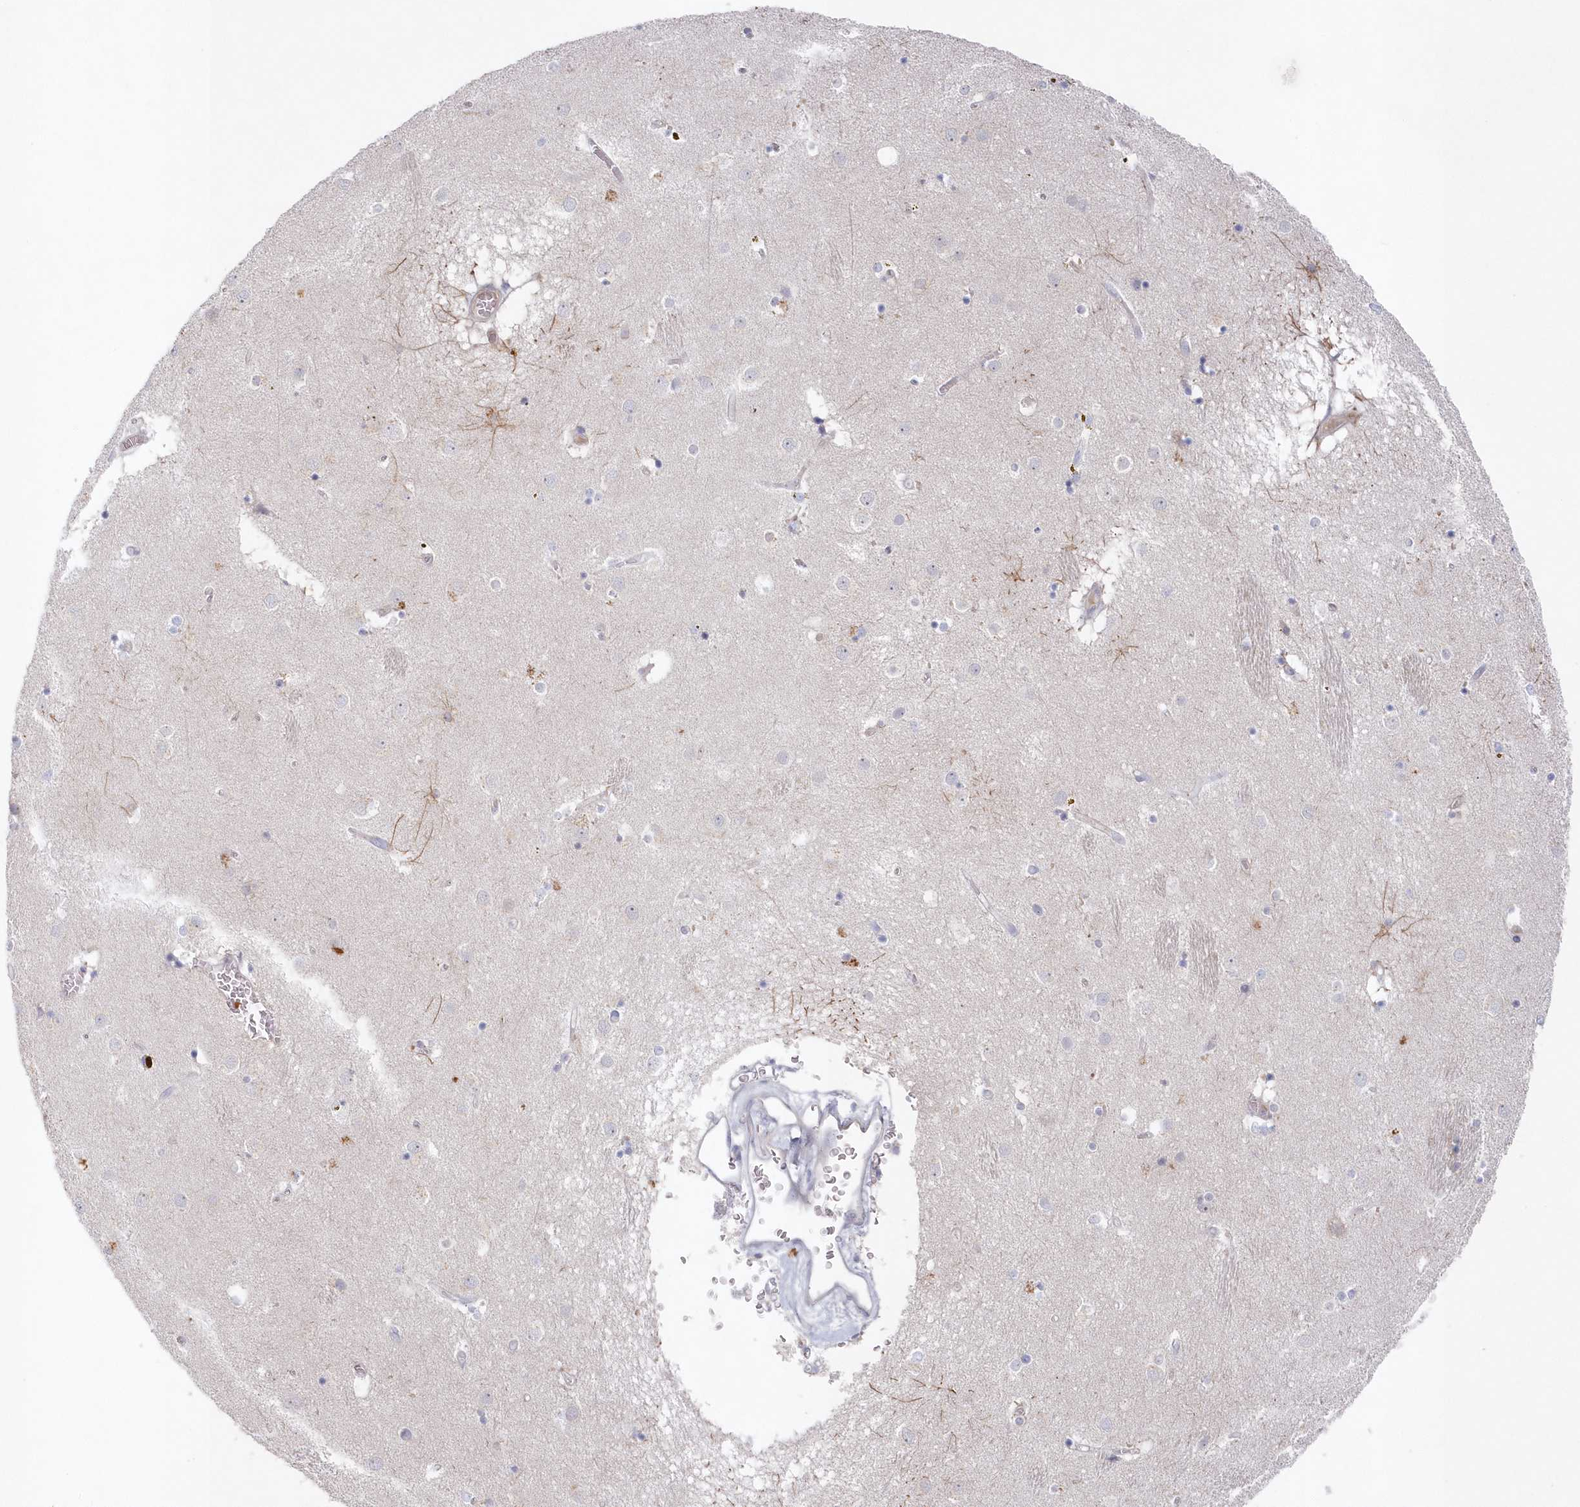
{"staining": {"intensity": "negative", "quantity": "none", "location": "none"}, "tissue": "caudate", "cell_type": "Glial cells", "image_type": "normal", "snomed": [{"axis": "morphology", "description": "Normal tissue, NOS"}, {"axis": "topography", "description": "Lateral ventricle wall"}], "caption": "Photomicrograph shows no protein staining in glial cells of normal caudate.", "gene": "KIAA1586", "patient": {"sex": "male", "age": 70}}